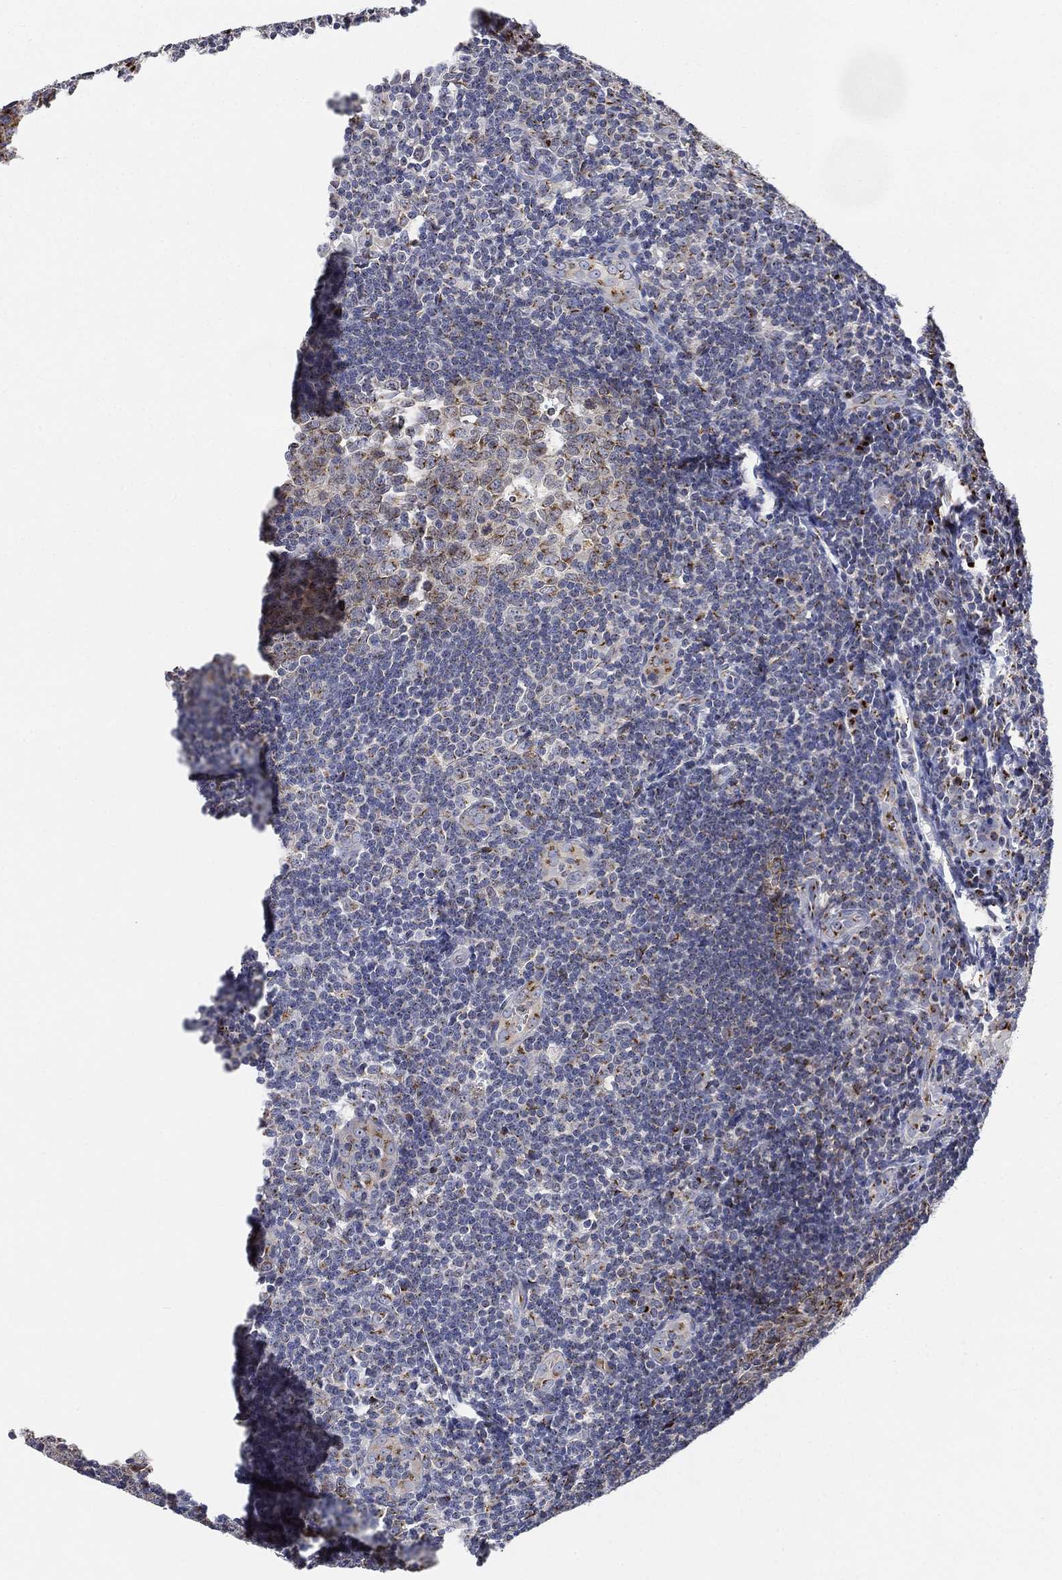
{"staining": {"intensity": "moderate", "quantity": "25%-75%", "location": "cytoplasmic/membranous"}, "tissue": "tonsil", "cell_type": "Germinal center cells", "image_type": "normal", "snomed": [{"axis": "morphology", "description": "Normal tissue, NOS"}, {"axis": "topography", "description": "Tonsil"}], "caption": "Moderate cytoplasmic/membranous positivity is identified in approximately 25%-75% of germinal center cells in benign tonsil.", "gene": "TICAM1", "patient": {"sex": "male", "age": 20}}